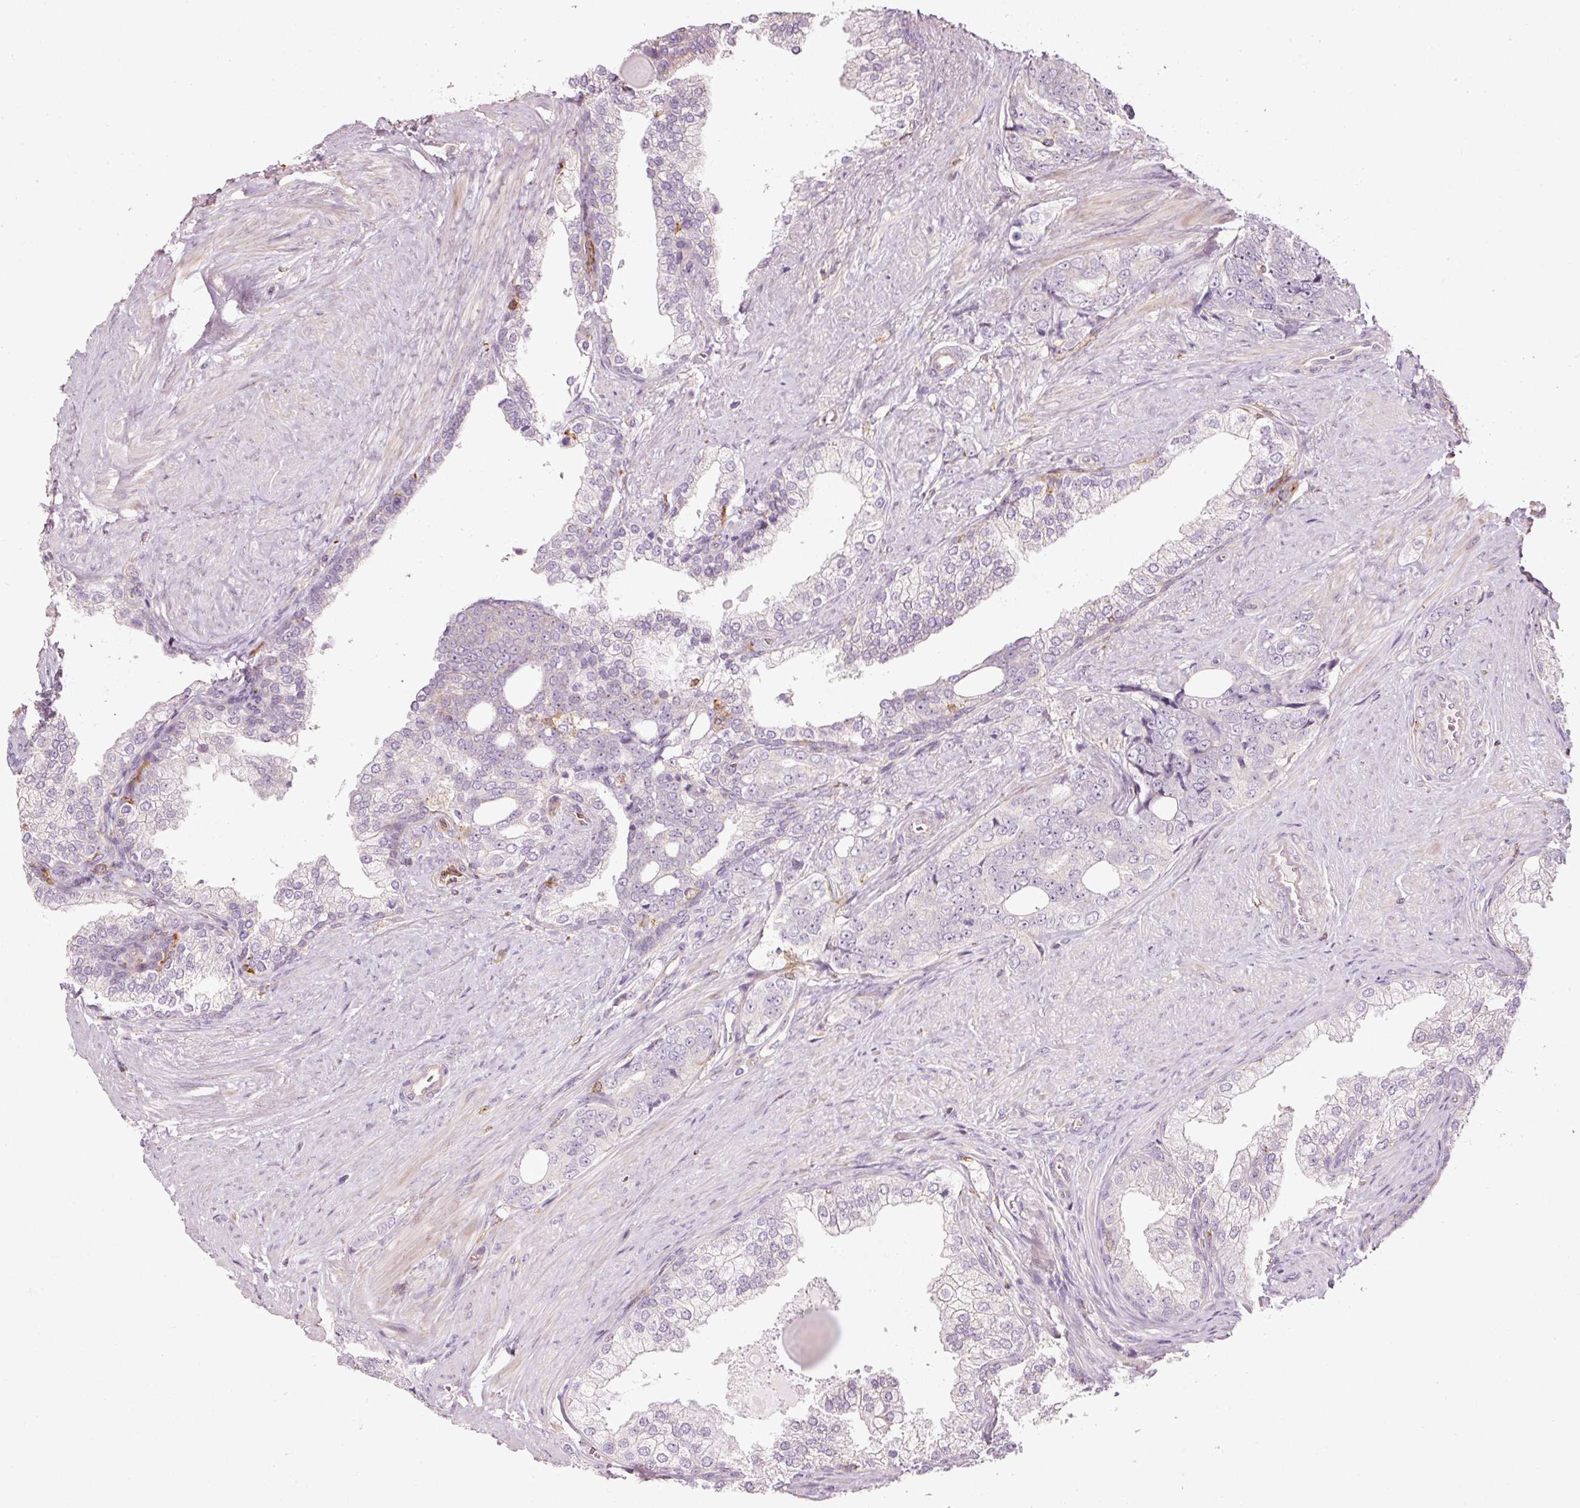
{"staining": {"intensity": "negative", "quantity": "none", "location": "none"}, "tissue": "prostate cancer", "cell_type": "Tumor cells", "image_type": "cancer", "snomed": [{"axis": "morphology", "description": "Adenocarcinoma, High grade"}, {"axis": "topography", "description": "Prostate"}], "caption": "IHC image of neoplastic tissue: prostate cancer (high-grade adenocarcinoma) stained with DAB (3,3'-diaminobenzidine) reveals no significant protein positivity in tumor cells.", "gene": "SIPA1", "patient": {"sex": "male", "age": 67}}